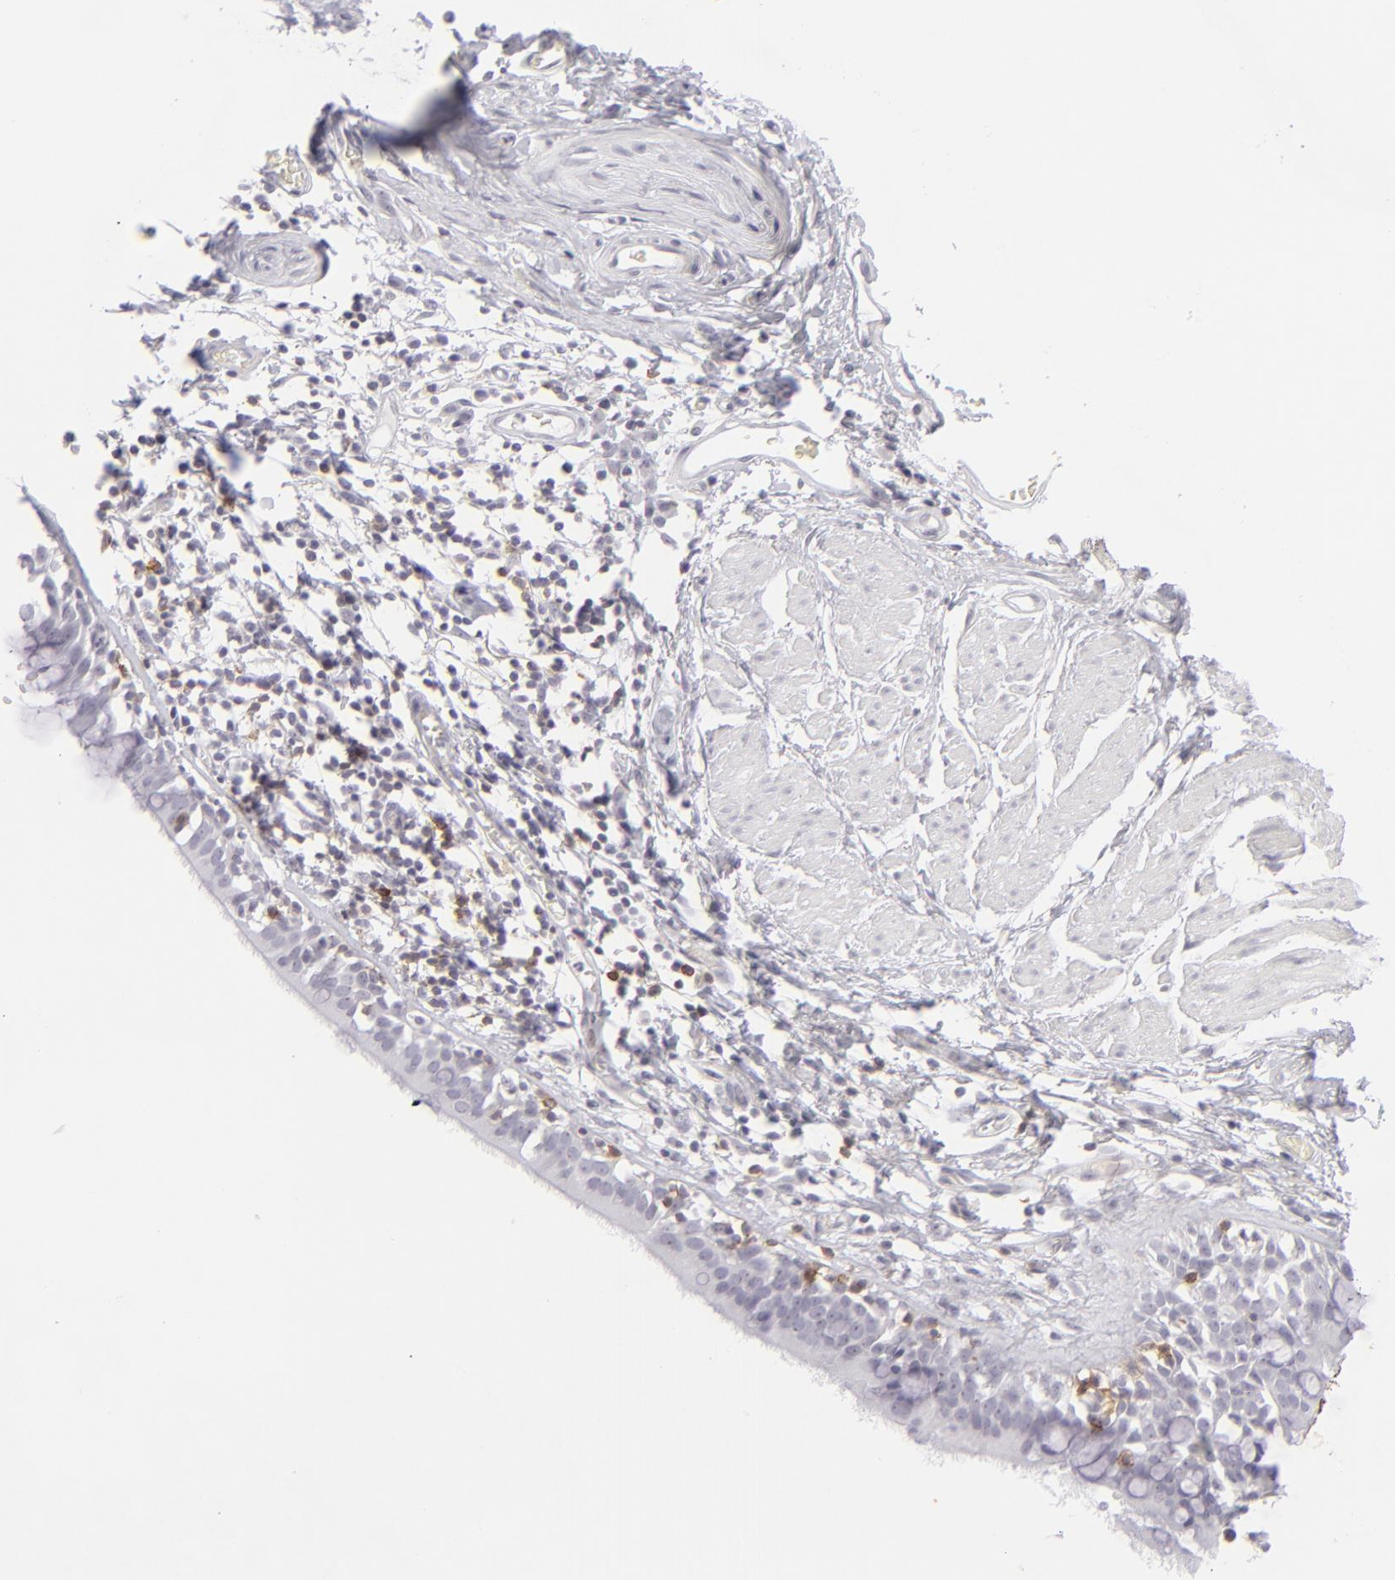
{"staining": {"intensity": "negative", "quantity": "none", "location": "none"}, "tissue": "bronchus", "cell_type": "Respiratory epithelial cells", "image_type": "normal", "snomed": [{"axis": "morphology", "description": "Normal tissue, NOS"}, {"axis": "topography", "description": "Lymph node of abdomen"}, {"axis": "topography", "description": "Lymph node of pelvis"}], "caption": "This micrograph is of unremarkable bronchus stained with IHC to label a protein in brown with the nuclei are counter-stained blue. There is no positivity in respiratory epithelial cells. (DAB (3,3'-diaminobenzidine) IHC, high magnification).", "gene": "CD7", "patient": {"sex": "female", "age": 65}}